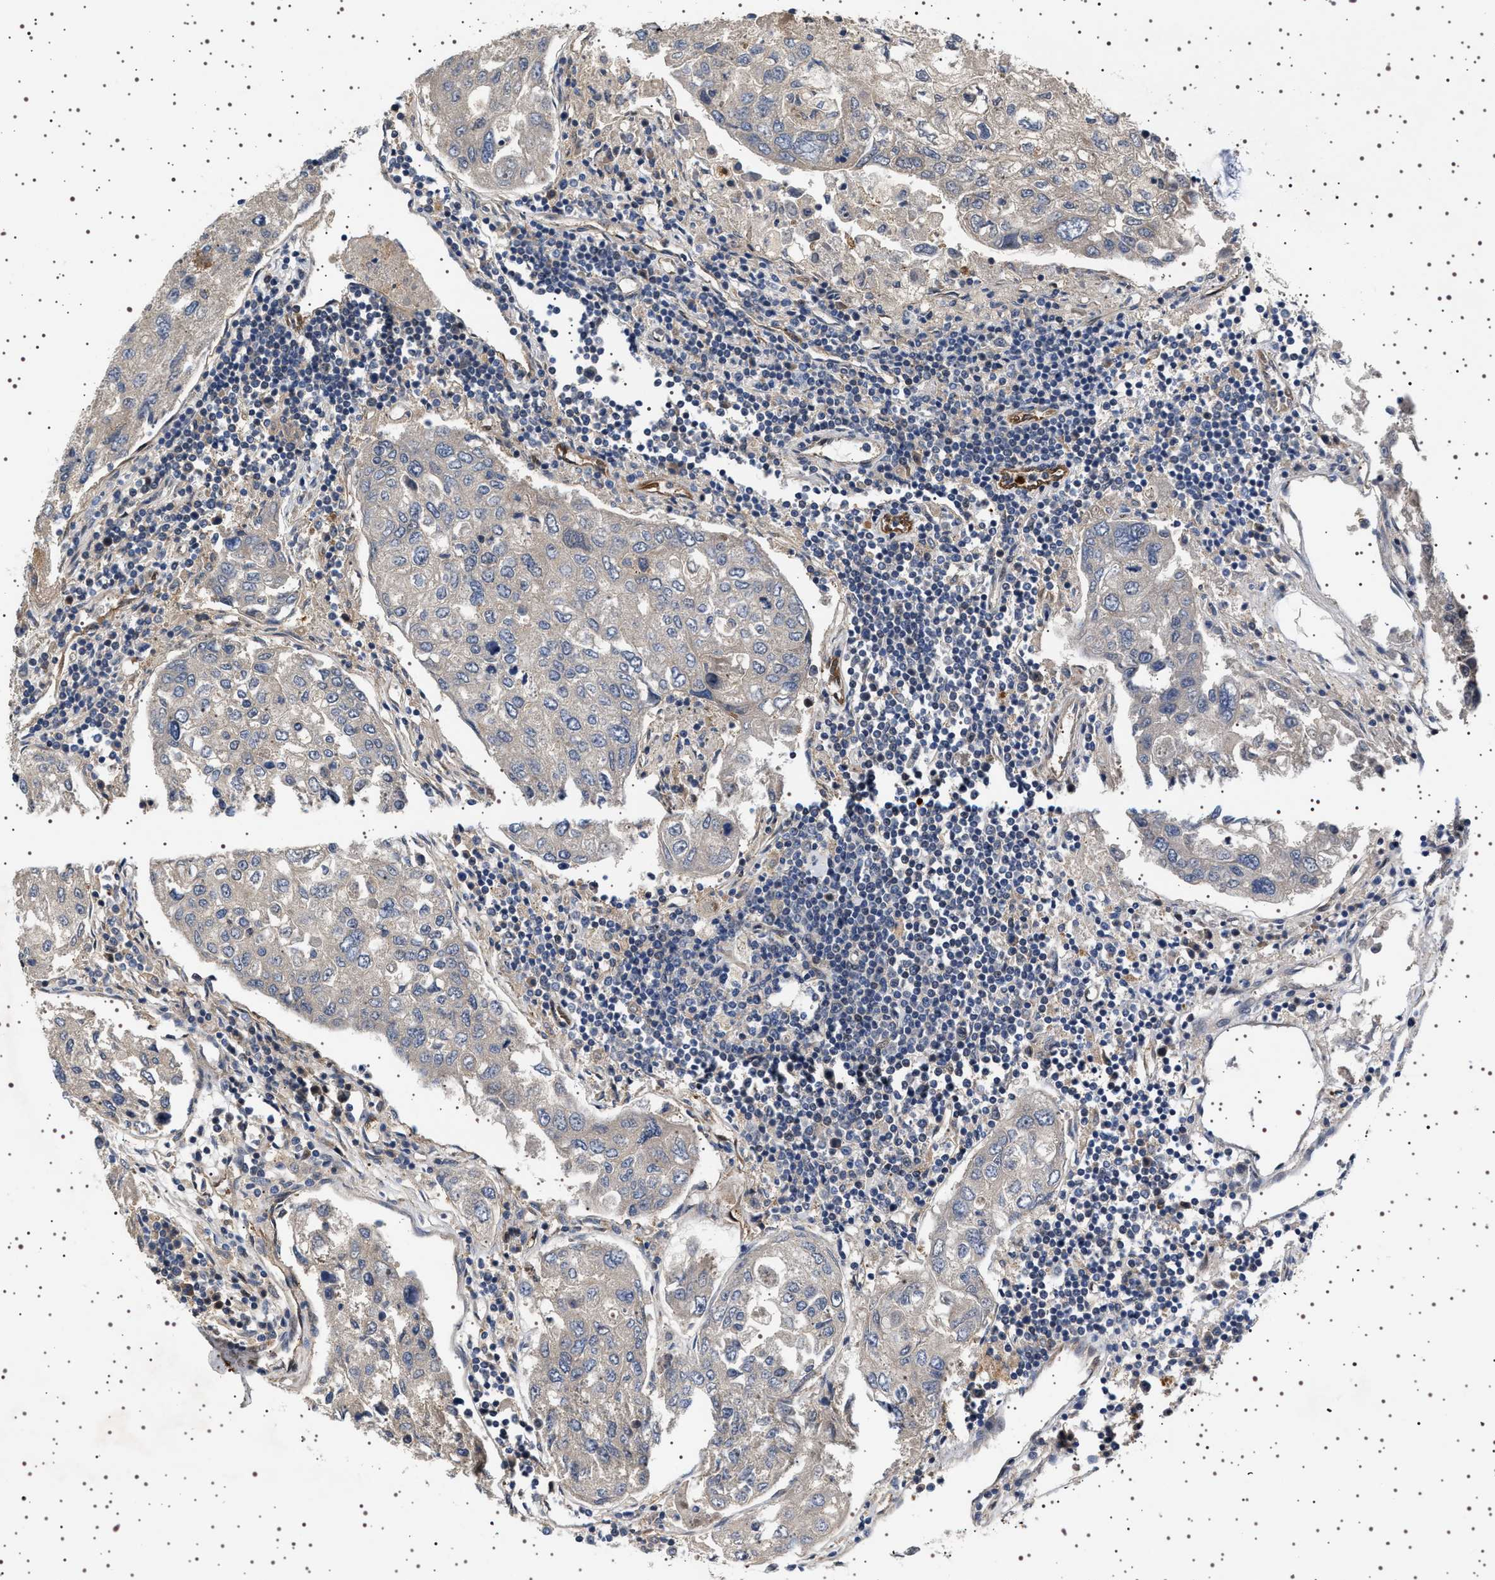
{"staining": {"intensity": "negative", "quantity": "none", "location": "none"}, "tissue": "urothelial cancer", "cell_type": "Tumor cells", "image_type": "cancer", "snomed": [{"axis": "morphology", "description": "Urothelial carcinoma, High grade"}, {"axis": "topography", "description": "Lymph node"}, {"axis": "topography", "description": "Urinary bladder"}], "caption": "Immunohistochemical staining of high-grade urothelial carcinoma demonstrates no significant positivity in tumor cells. (IHC, brightfield microscopy, high magnification).", "gene": "BAG3", "patient": {"sex": "male", "age": 51}}